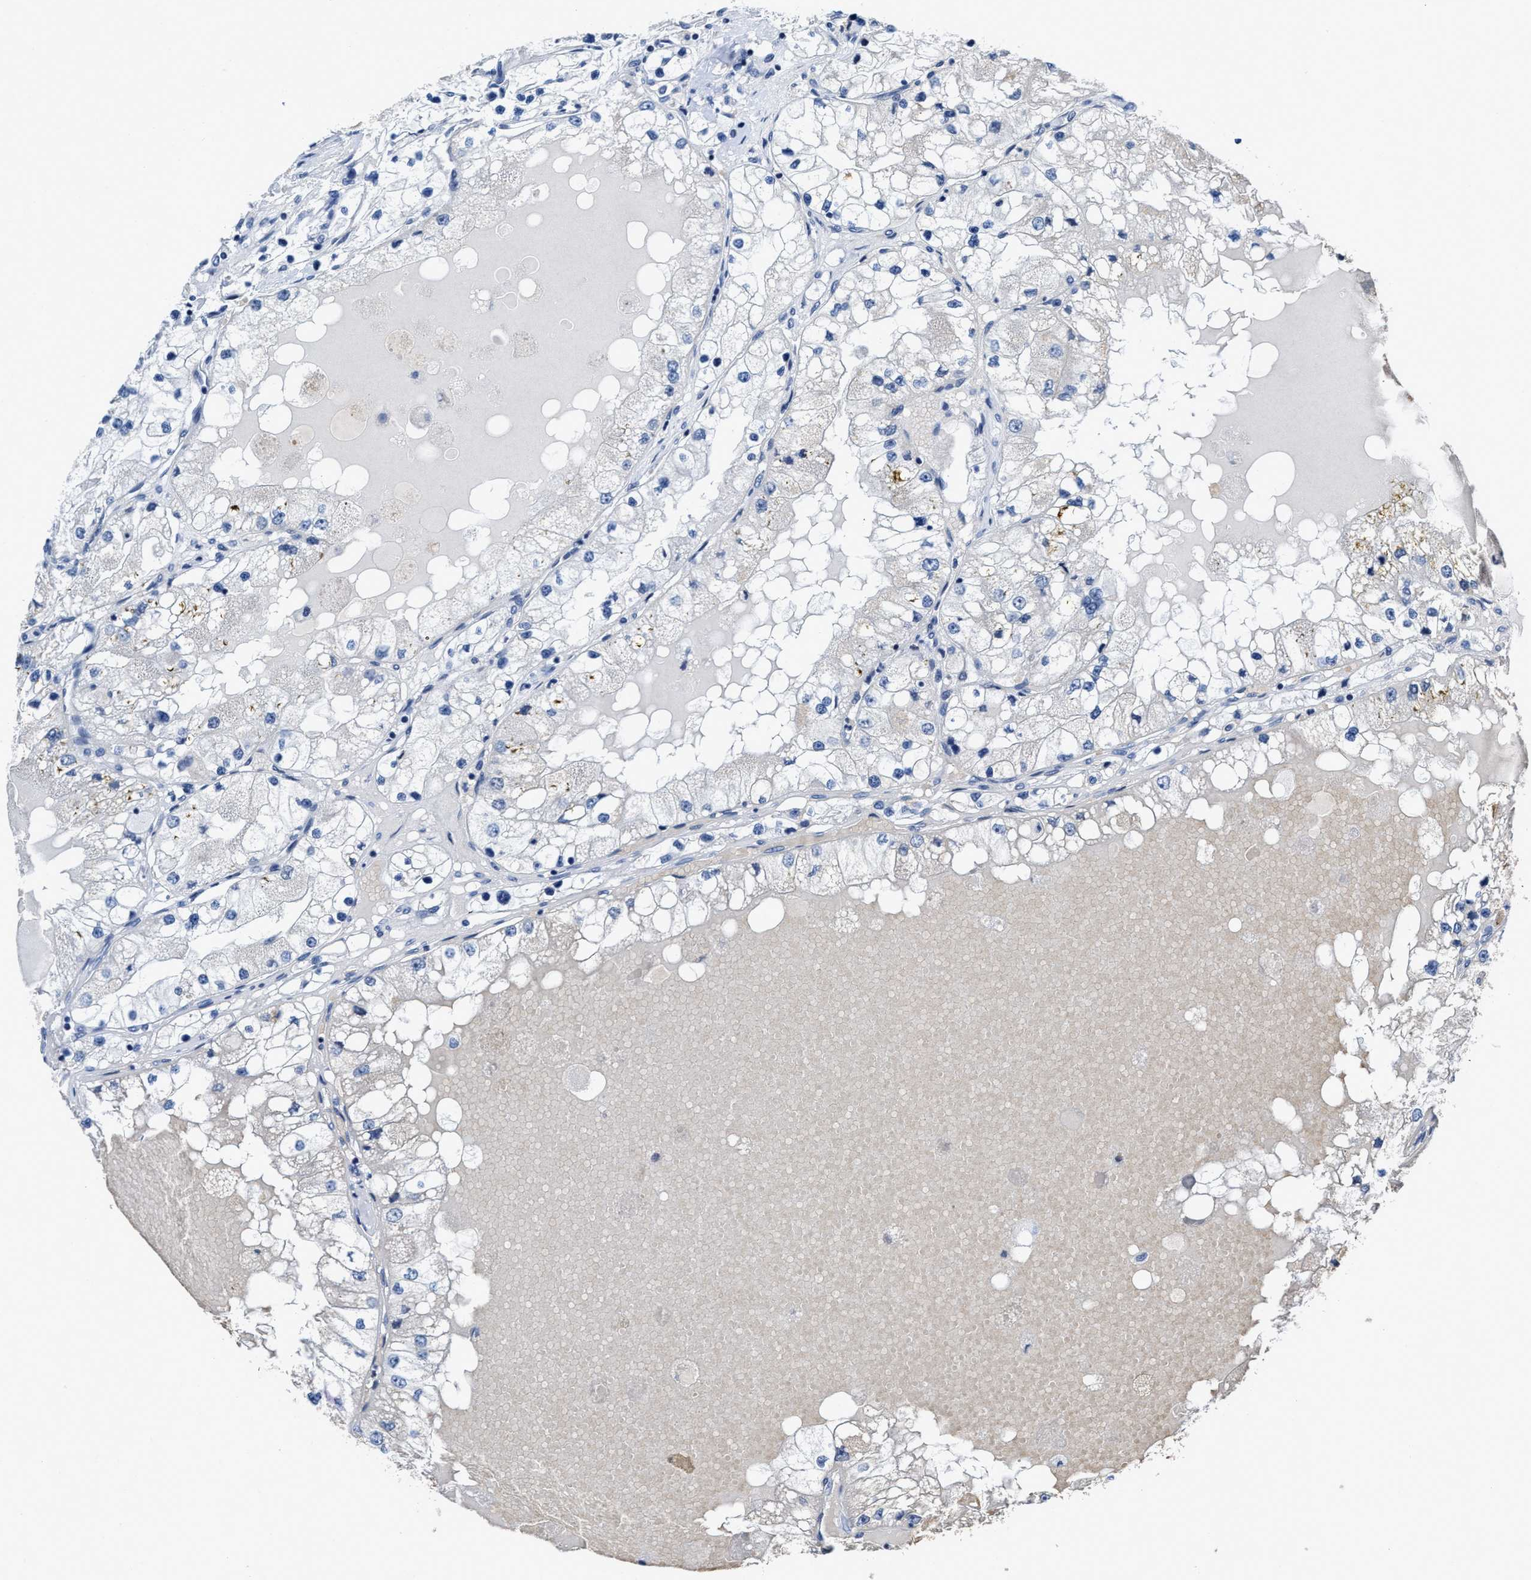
{"staining": {"intensity": "negative", "quantity": "none", "location": "none"}, "tissue": "renal cancer", "cell_type": "Tumor cells", "image_type": "cancer", "snomed": [{"axis": "morphology", "description": "Adenocarcinoma, NOS"}, {"axis": "topography", "description": "Kidney"}], "caption": "Immunohistochemistry (IHC) photomicrograph of human adenocarcinoma (renal) stained for a protein (brown), which exhibits no positivity in tumor cells.", "gene": "GHITM", "patient": {"sex": "male", "age": 68}}